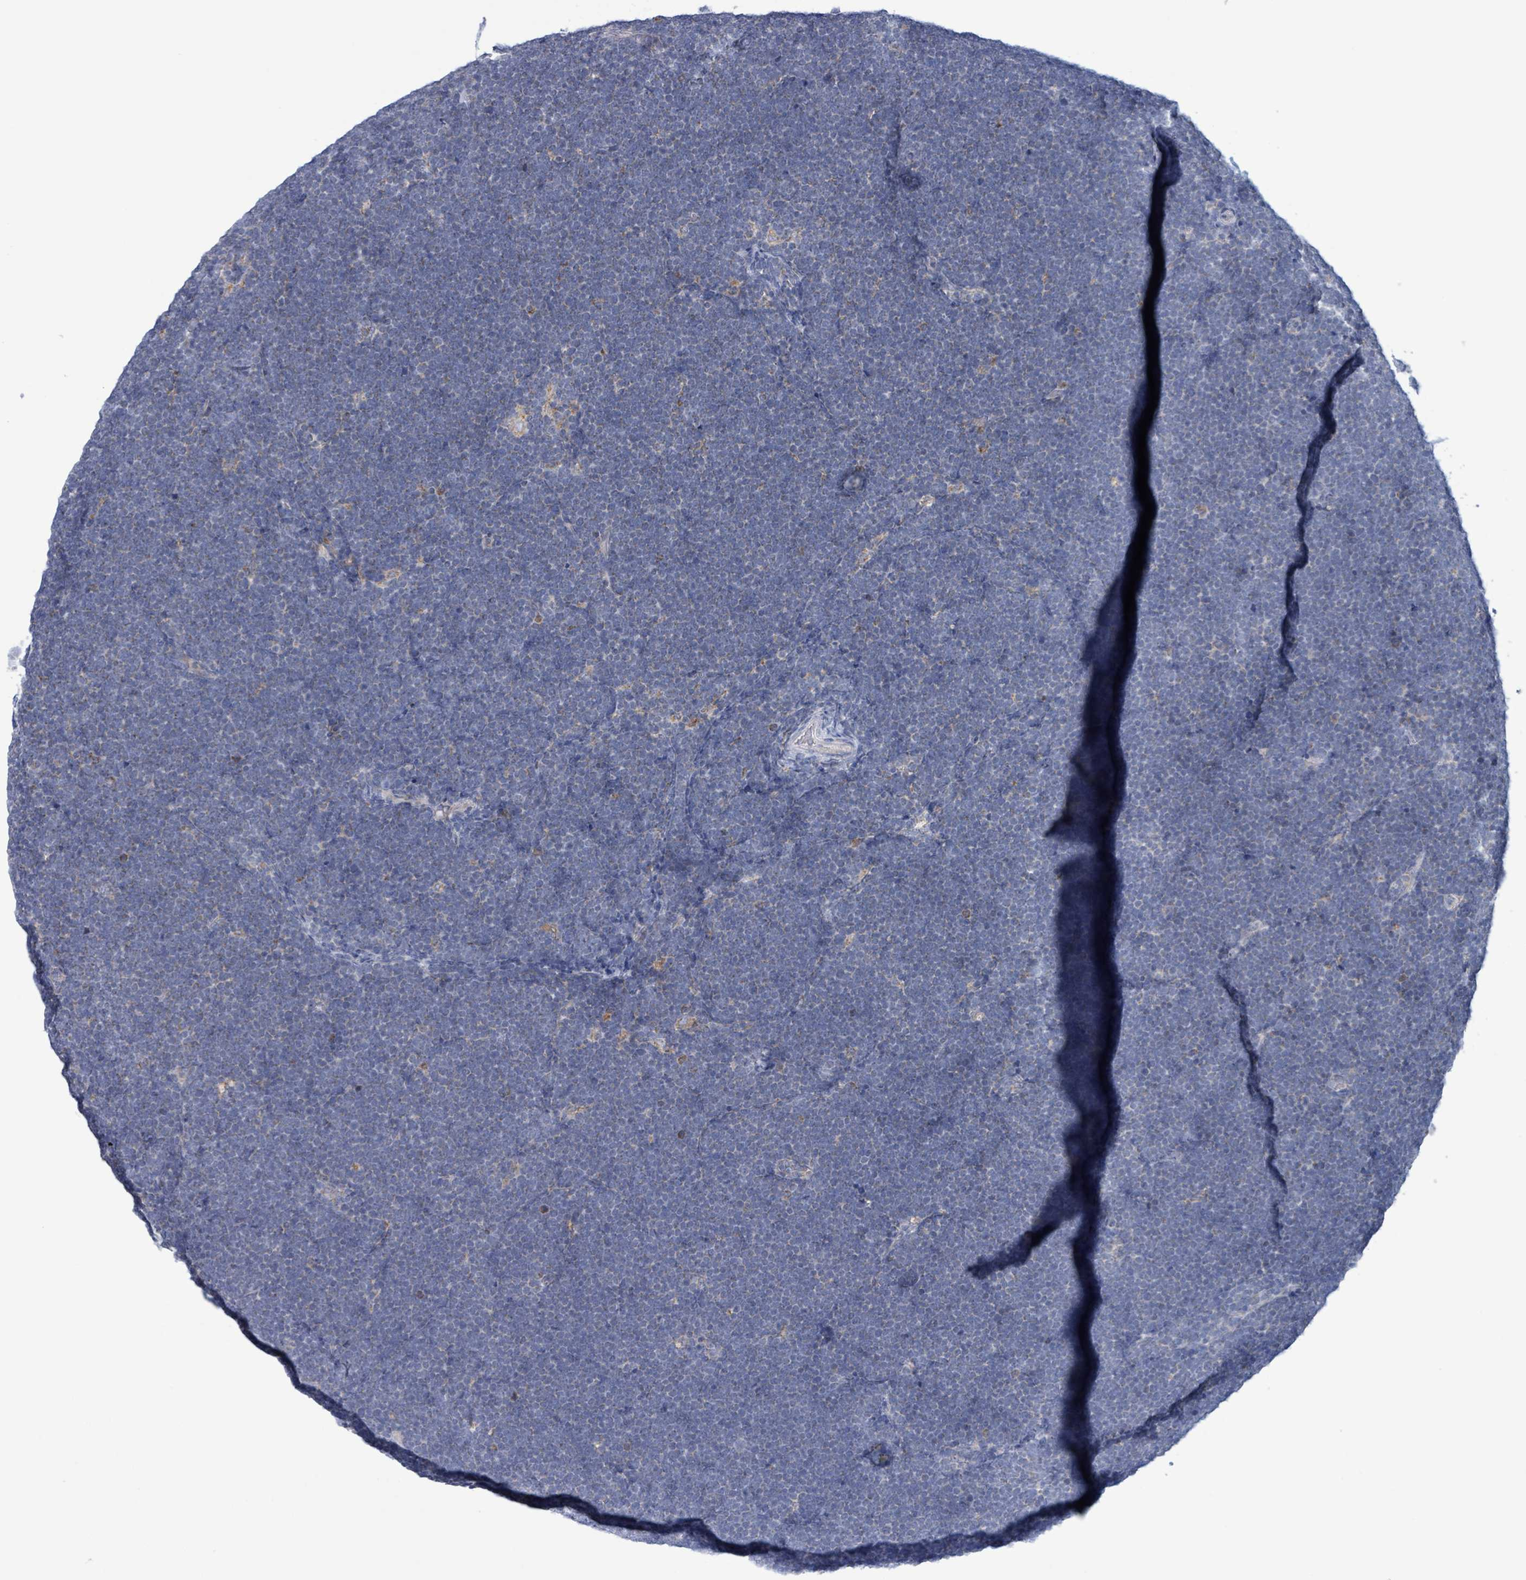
{"staining": {"intensity": "negative", "quantity": "none", "location": "none"}, "tissue": "lymphoma", "cell_type": "Tumor cells", "image_type": "cancer", "snomed": [{"axis": "morphology", "description": "Malignant lymphoma, non-Hodgkin's type, High grade"}, {"axis": "topography", "description": "Lymph node"}], "caption": "Immunohistochemistry (IHC) image of neoplastic tissue: high-grade malignant lymphoma, non-Hodgkin's type stained with DAB (3,3'-diaminobenzidine) demonstrates no significant protein positivity in tumor cells. (DAB immunohistochemistry with hematoxylin counter stain).", "gene": "AKR1C4", "patient": {"sex": "male", "age": 13}}